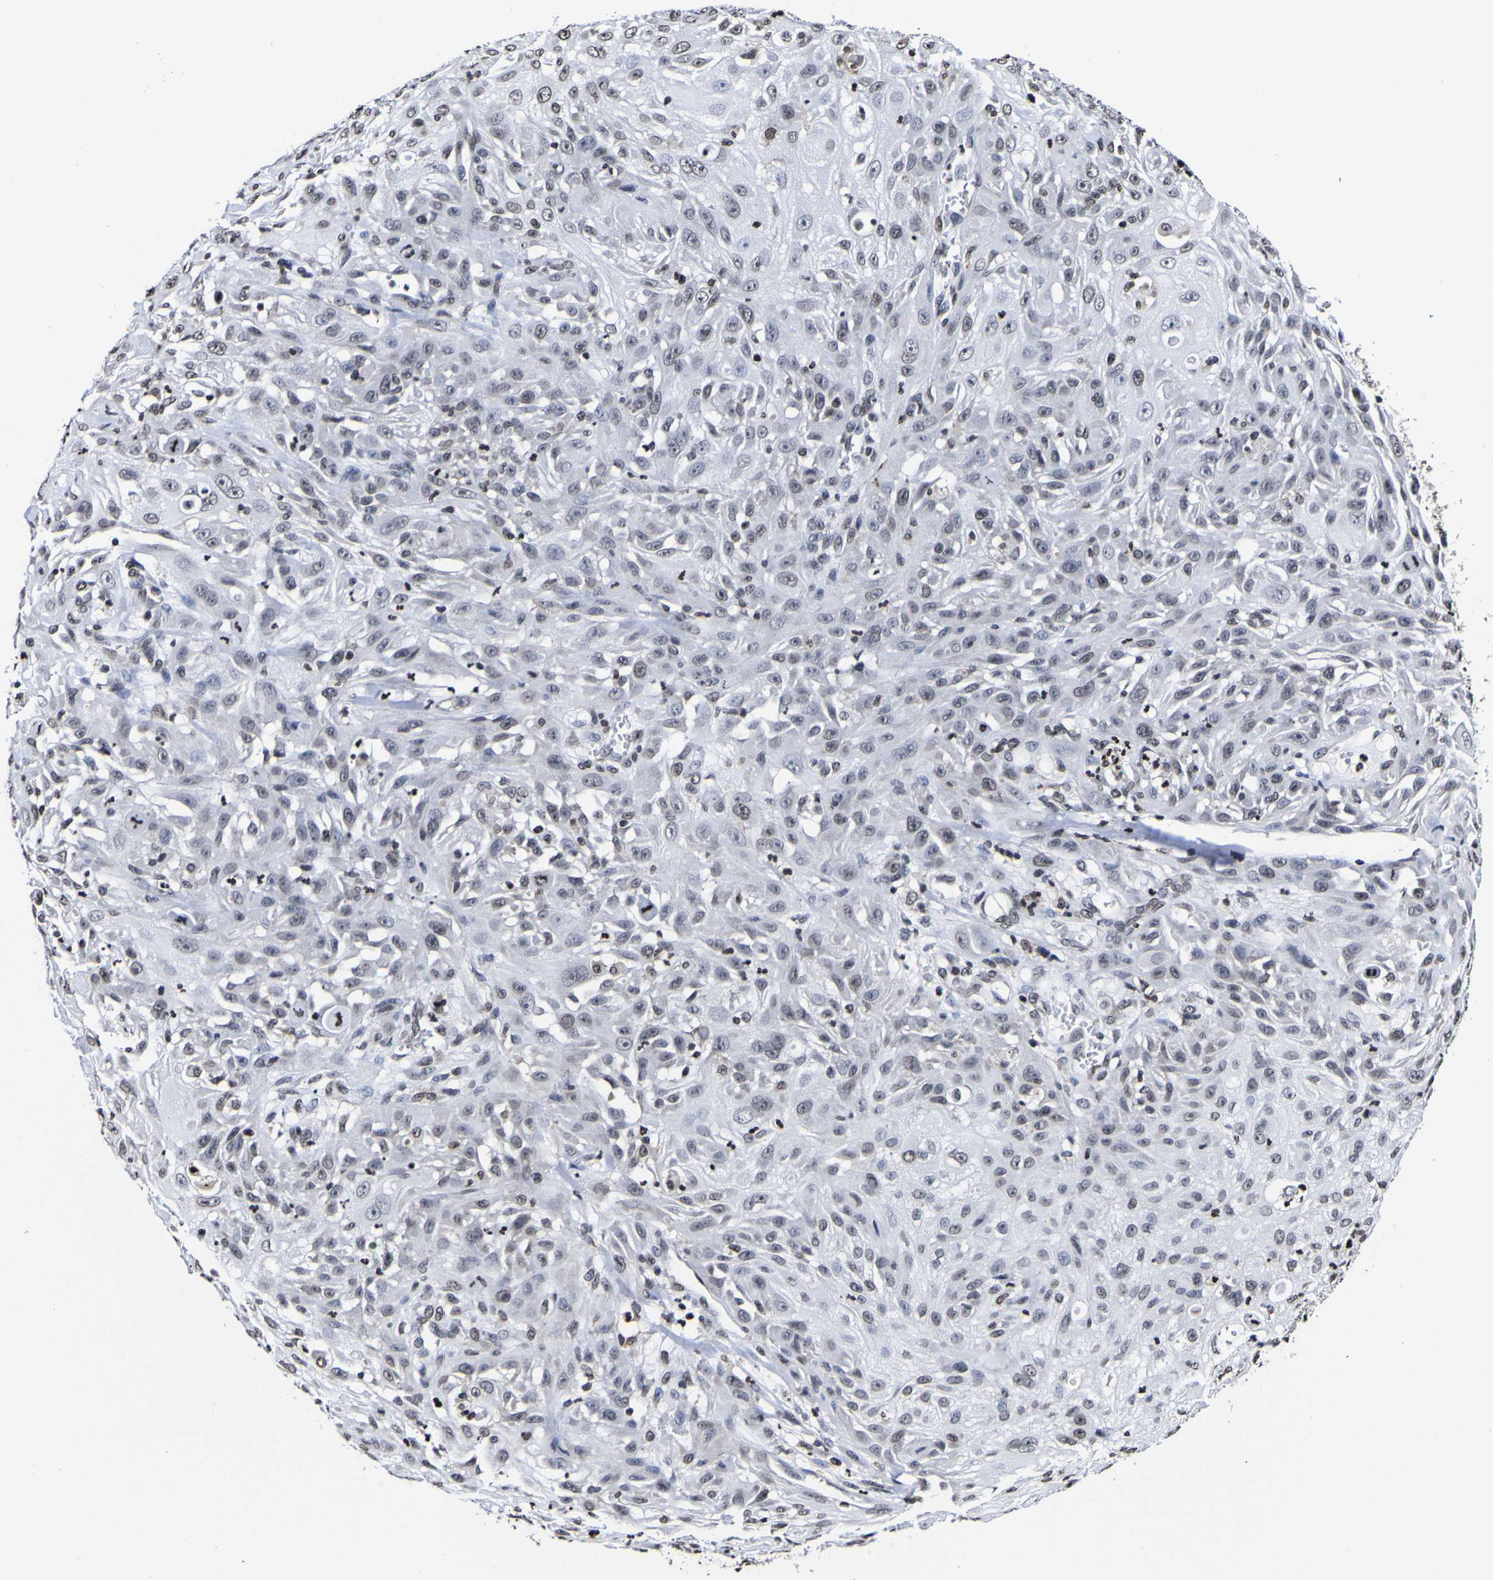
{"staining": {"intensity": "moderate", "quantity": "<25%", "location": "nuclear"}, "tissue": "skin cancer", "cell_type": "Tumor cells", "image_type": "cancer", "snomed": [{"axis": "morphology", "description": "Squamous cell carcinoma, NOS"}, {"axis": "topography", "description": "Skin"}], "caption": "IHC histopathology image of skin squamous cell carcinoma stained for a protein (brown), which demonstrates low levels of moderate nuclear expression in about <25% of tumor cells.", "gene": "PIAS1", "patient": {"sex": "male", "age": 75}}